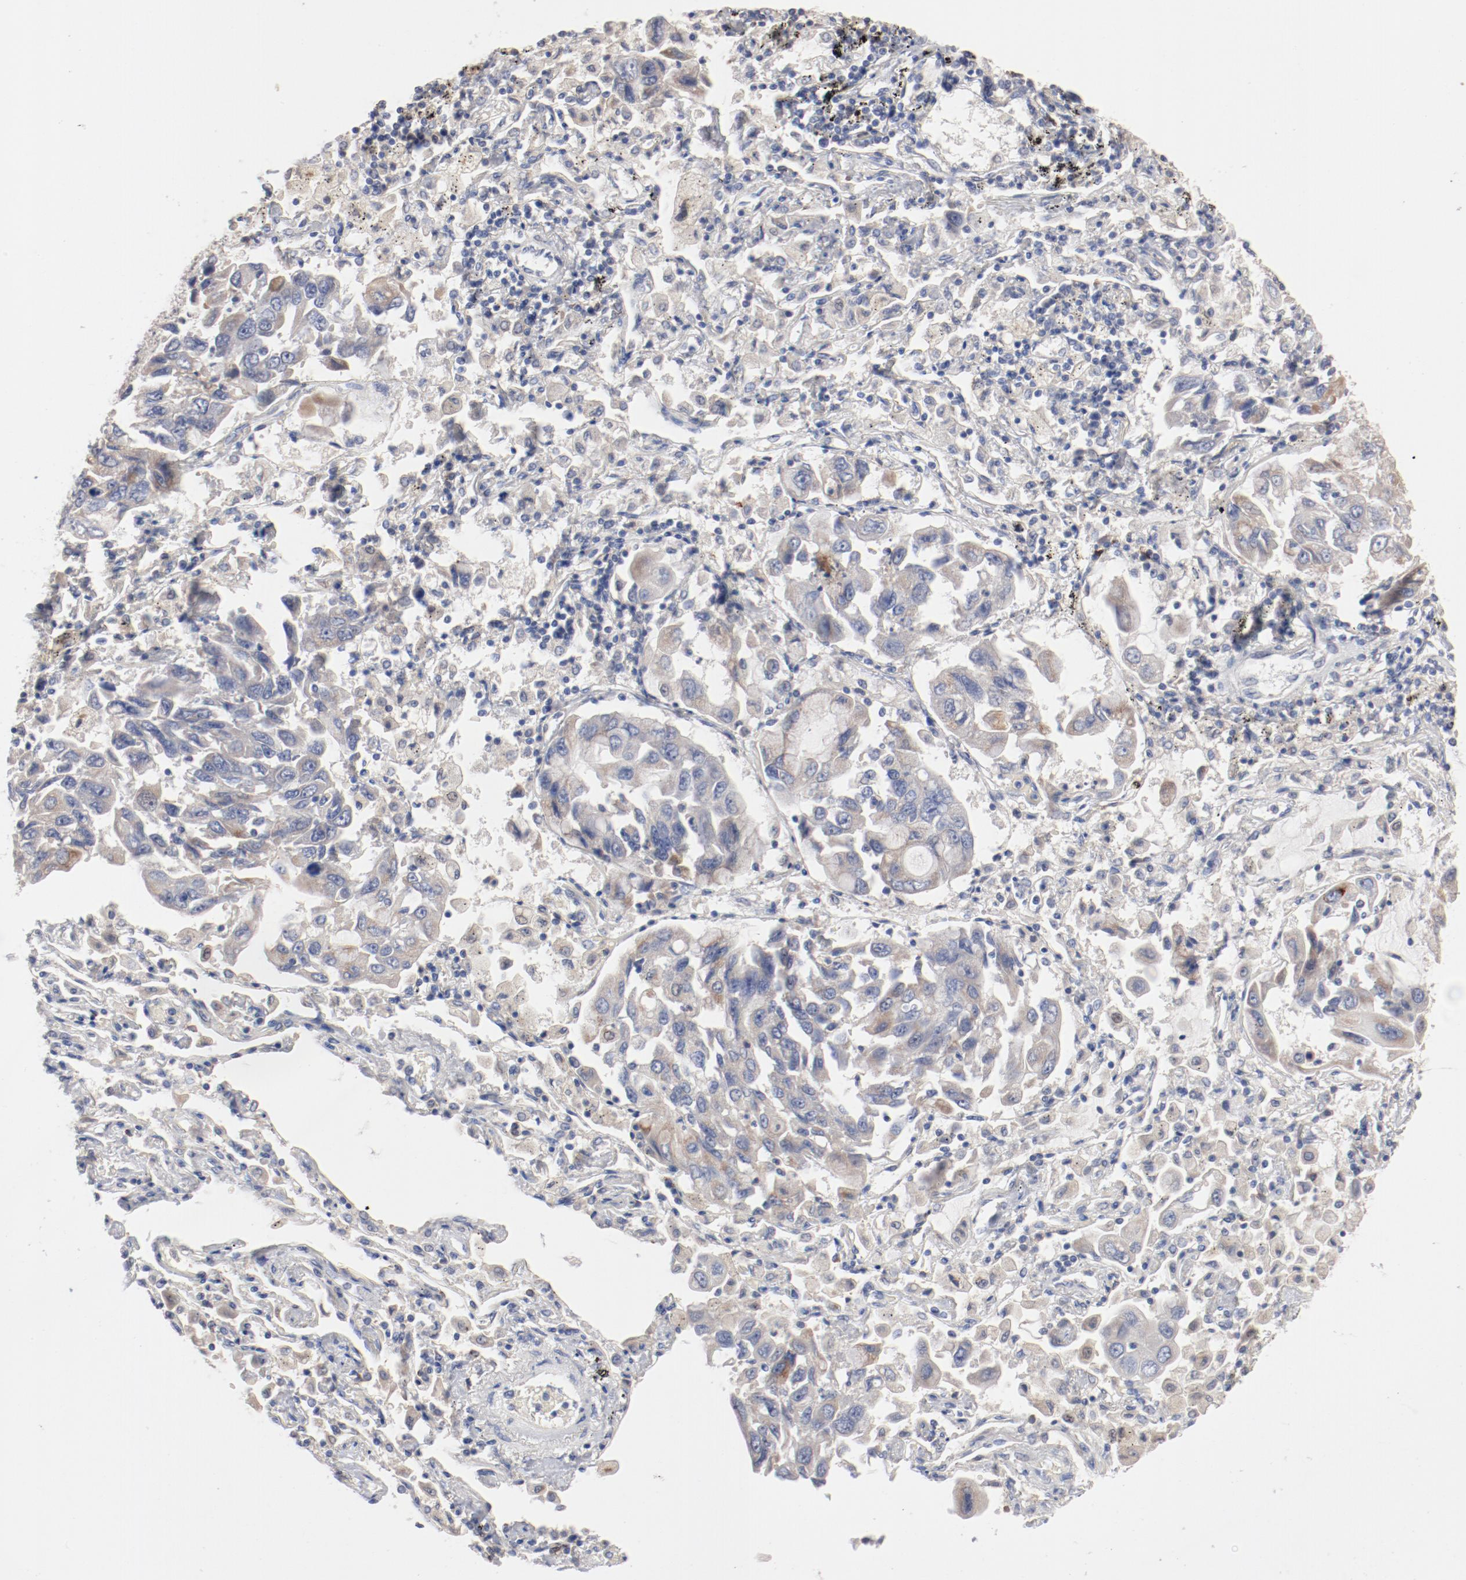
{"staining": {"intensity": "weak", "quantity": "25%-75%", "location": "cytoplasmic/membranous"}, "tissue": "lung cancer", "cell_type": "Tumor cells", "image_type": "cancer", "snomed": [{"axis": "morphology", "description": "Adenocarcinoma, NOS"}, {"axis": "topography", "description": "Lung"}], "caption": "Human lung cancer stained for a protein (brown) exhibits weak cytoplasmic/membranous positive expression in about 25%-75% of tumor cells.", "gene": "AK7", "patient": {"sex": "male", "age": 64}}